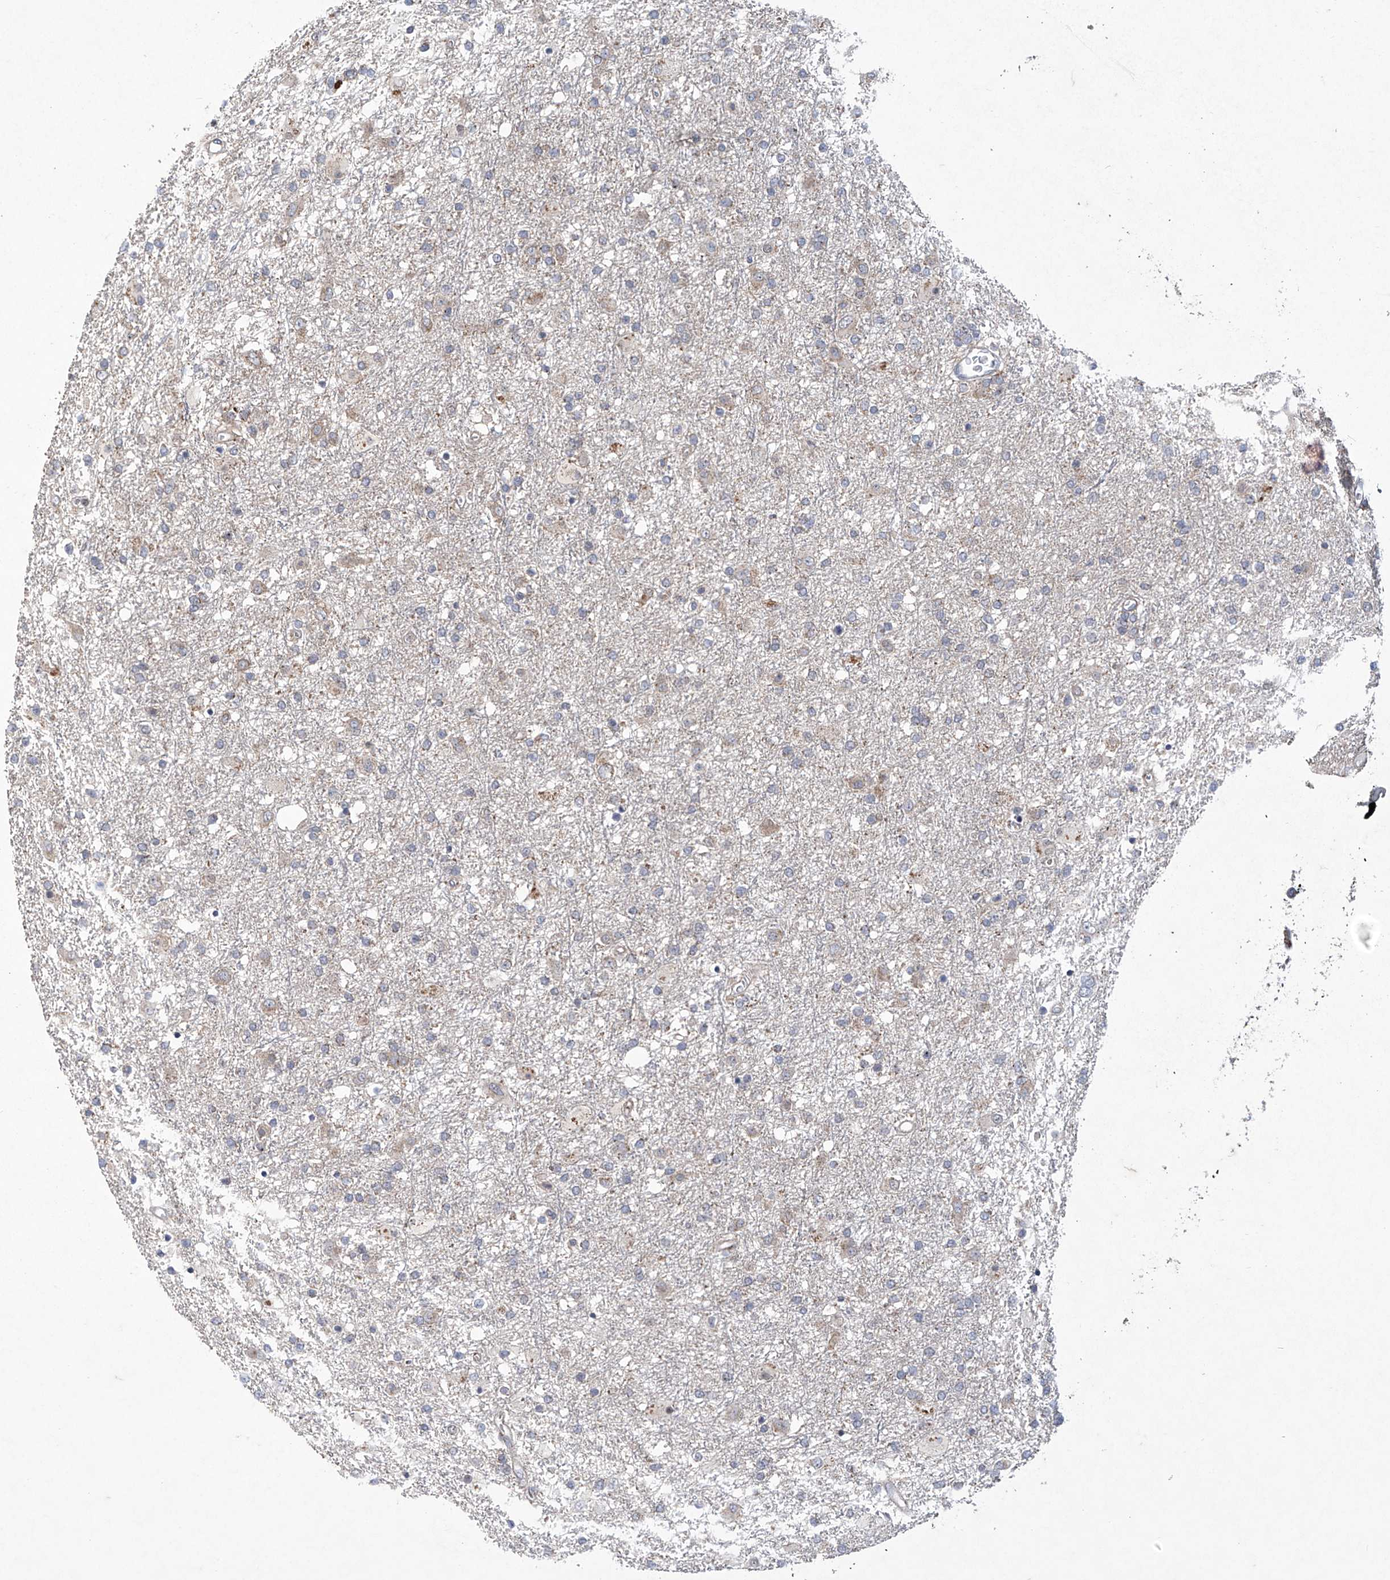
{"staining": {"intensity": "weak", "quantity": "25%-75%", "location": "cytoplasmic/membranous"}, "tissue": "glioma", "cell_type": "Tumor cells", "image_type": "cancer", "snomed": [{"axis": "morphology", "description": "Glioma, malignant, Low grade"}, {"axis": "topography", "description": "Brain"}], "caption": "This is a histology image of immunohistochemistry staining of malignant glioma (low-grade), which shows weak positivity in the cytoplasmic/membranous of tumor cells.", "gene": "TRIM60", "patient": {"sex": "male", "age": 65}}